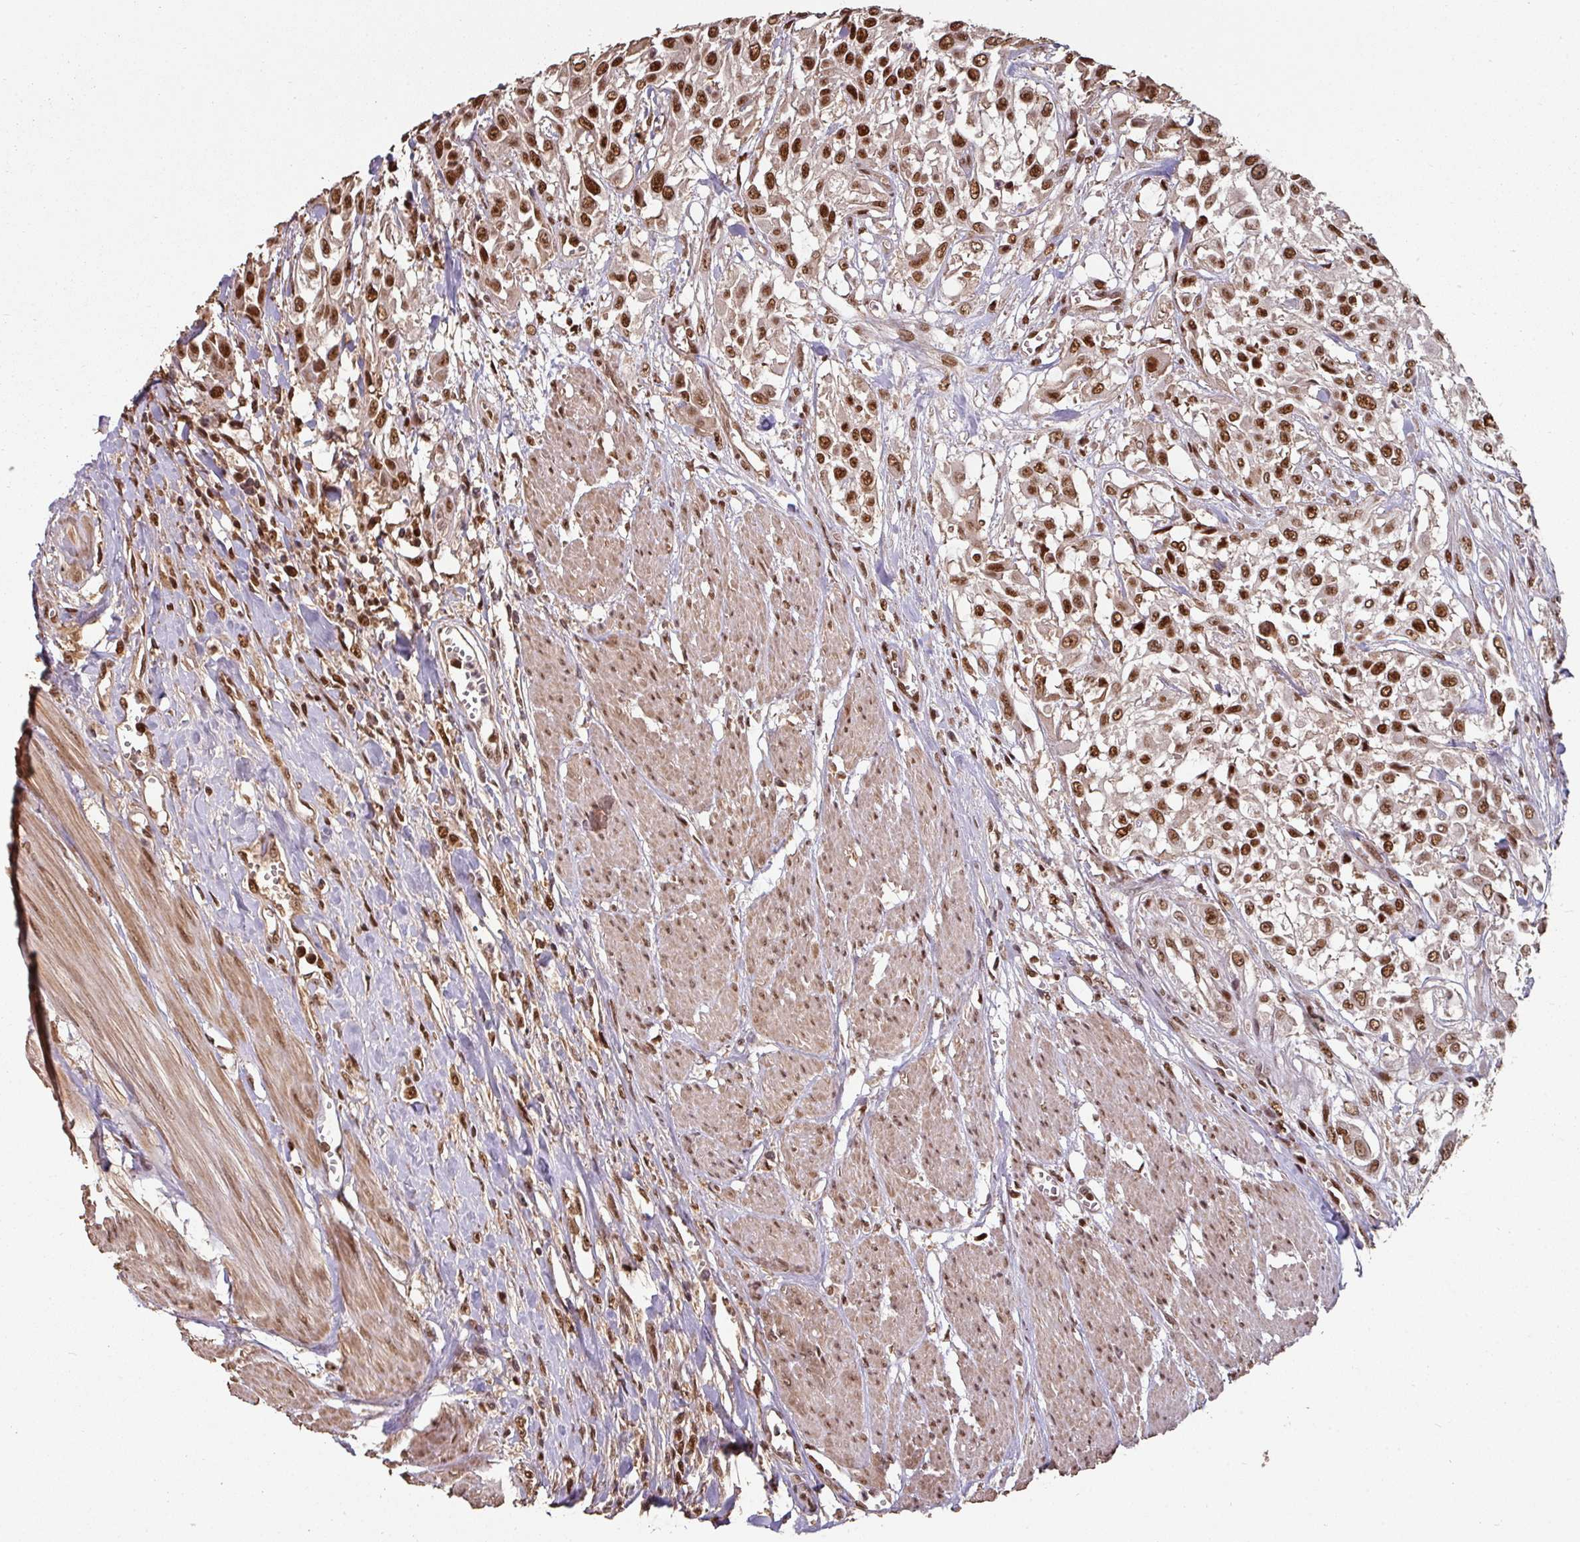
{"staining": {"intensity": "strong", "quantity": ">75%", "location": "nuclear"}, "tissue": "urothelial cancer", "cell_type": "Tumor cells", "image_type": "cancer", "snomed": [{"axis": "morphology", "description": "Urothelial carcinoma, High grade"}, {"axis": "topography", "description": "Urinary bladder"}], "caption": "Protein staining reveals strong nuclear expression in about >75% of tumor cells in urothelial carcinoma (high-grade).", "gene": "POLD1", "patient": {"sex": "male", "age": 57}}